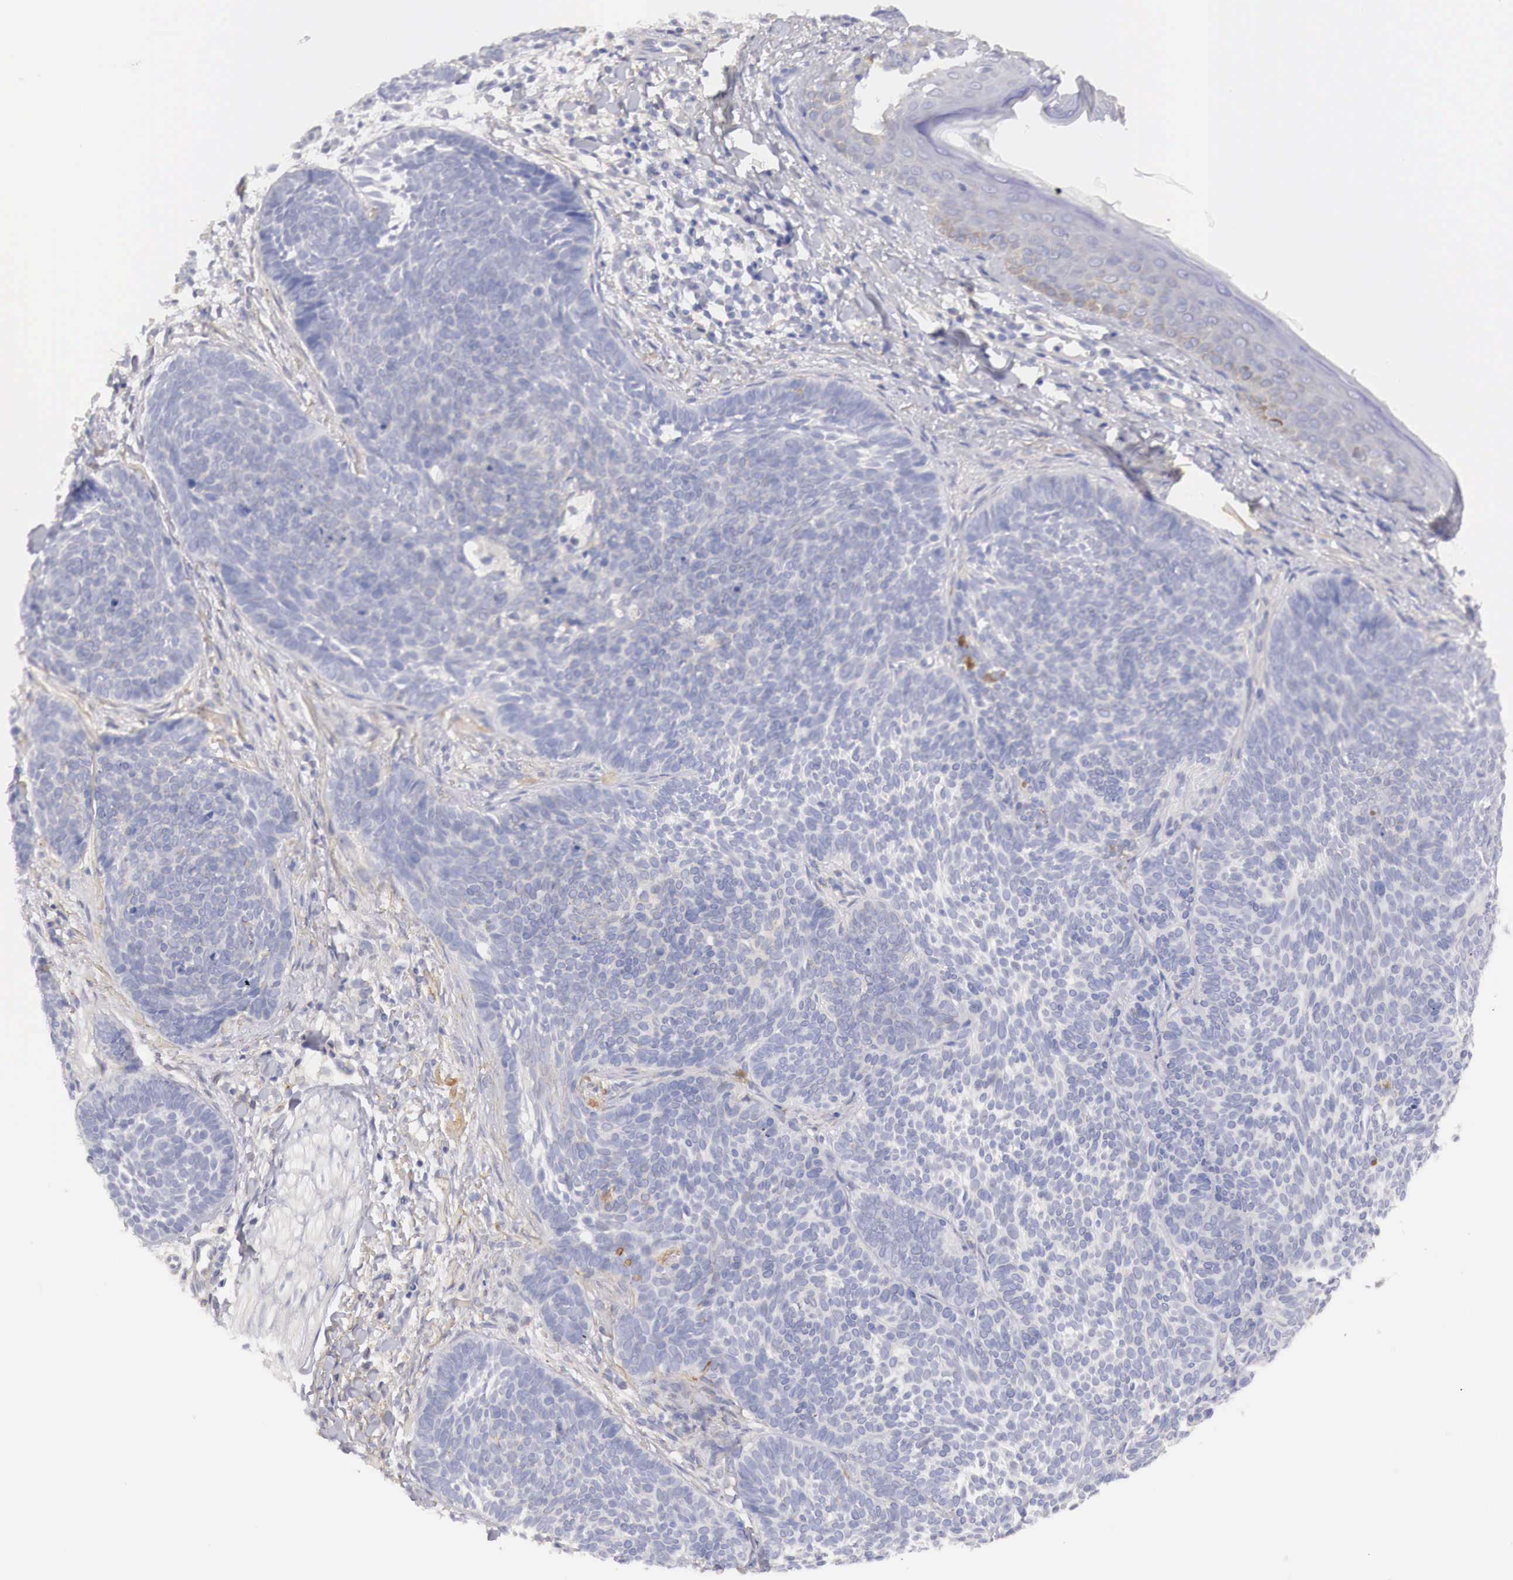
{"staining": {"intensity": "negative", "quantity": "none", "location": "none"}, "tissue": "skin cancer", "cell_type": "Tumor cells", "image_type": "cancer", "snomed": [{"axis": "morphology", "description": "Basal cell carcinoma"}, {"axis": "topography", "description": "Skin"}], "caption": "A high-resolution histopathology image shows IHC staining of skin basal cell carcinoma, which reveals no significant positivity in tumor cells.", "gene": "KLHDC7B", "patient": {"sex": "female", "age": 62}}